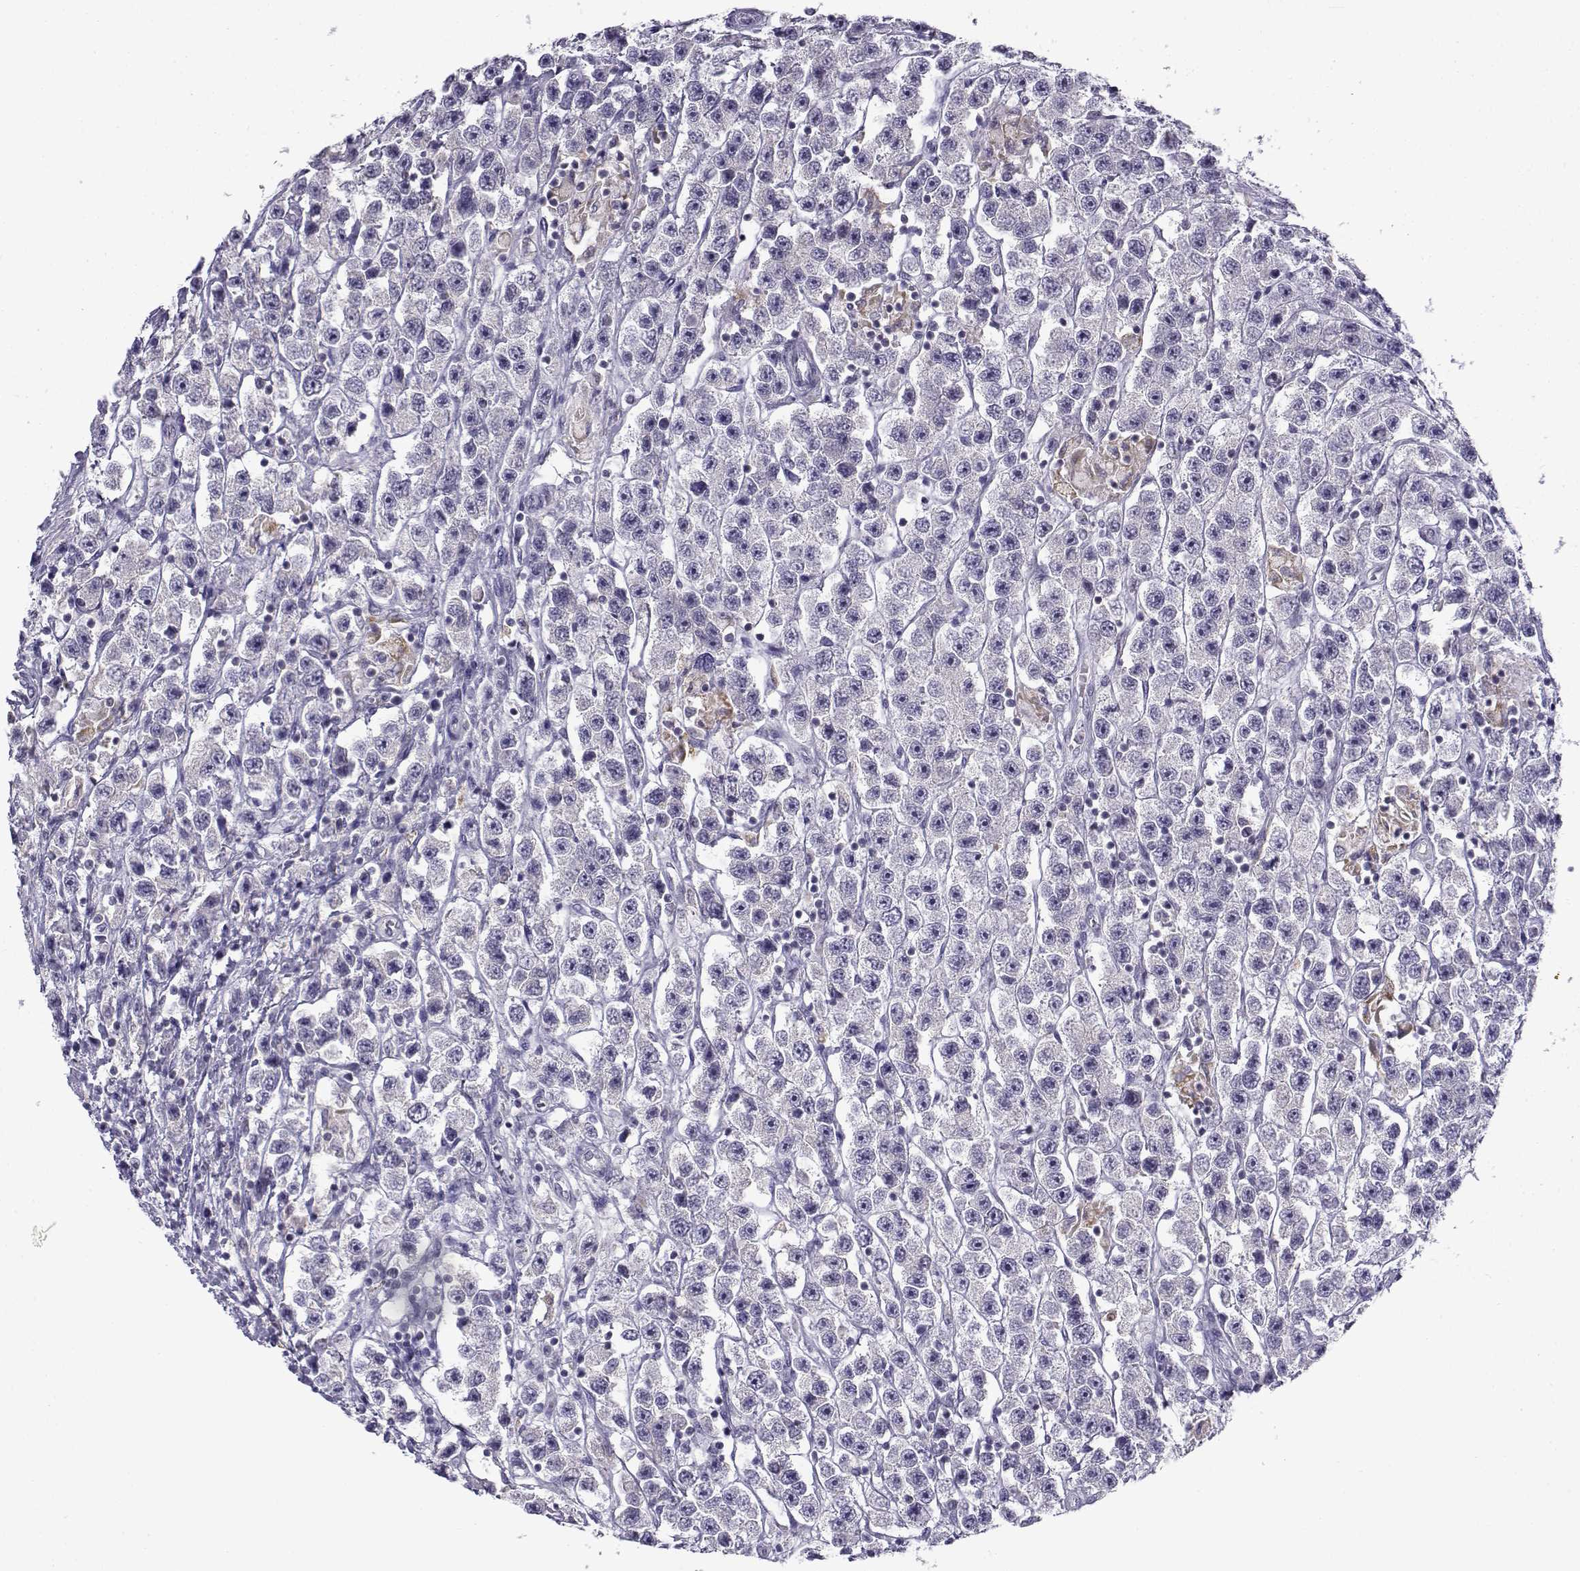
{"staining": {"intensity": "negative", "quantity": "none", "location": "none"}, "tissue": "testis cancer", "cell_type": "Tumor cells", "image_type": "cancer", "snomed": [{"axis": "morphology", "description": "Seminoma, NOS"}, {"axis": "topography", "description": "Testis"}], "caption": "Immunohistochemistry photomicrograph of neoplastic tissue: human testis seminoma stained with DAB demonstrates no significant protein expression in tumor cells. The staining was performed using DAB (3,3'-diaminobenzidine) to visualize the protein expression in brown, while the nuclei were stained in blue with hematoxylin (Magnification: 20x).", "gene": "FAM166A", "patient": {"sex": "male", "age": 45}}